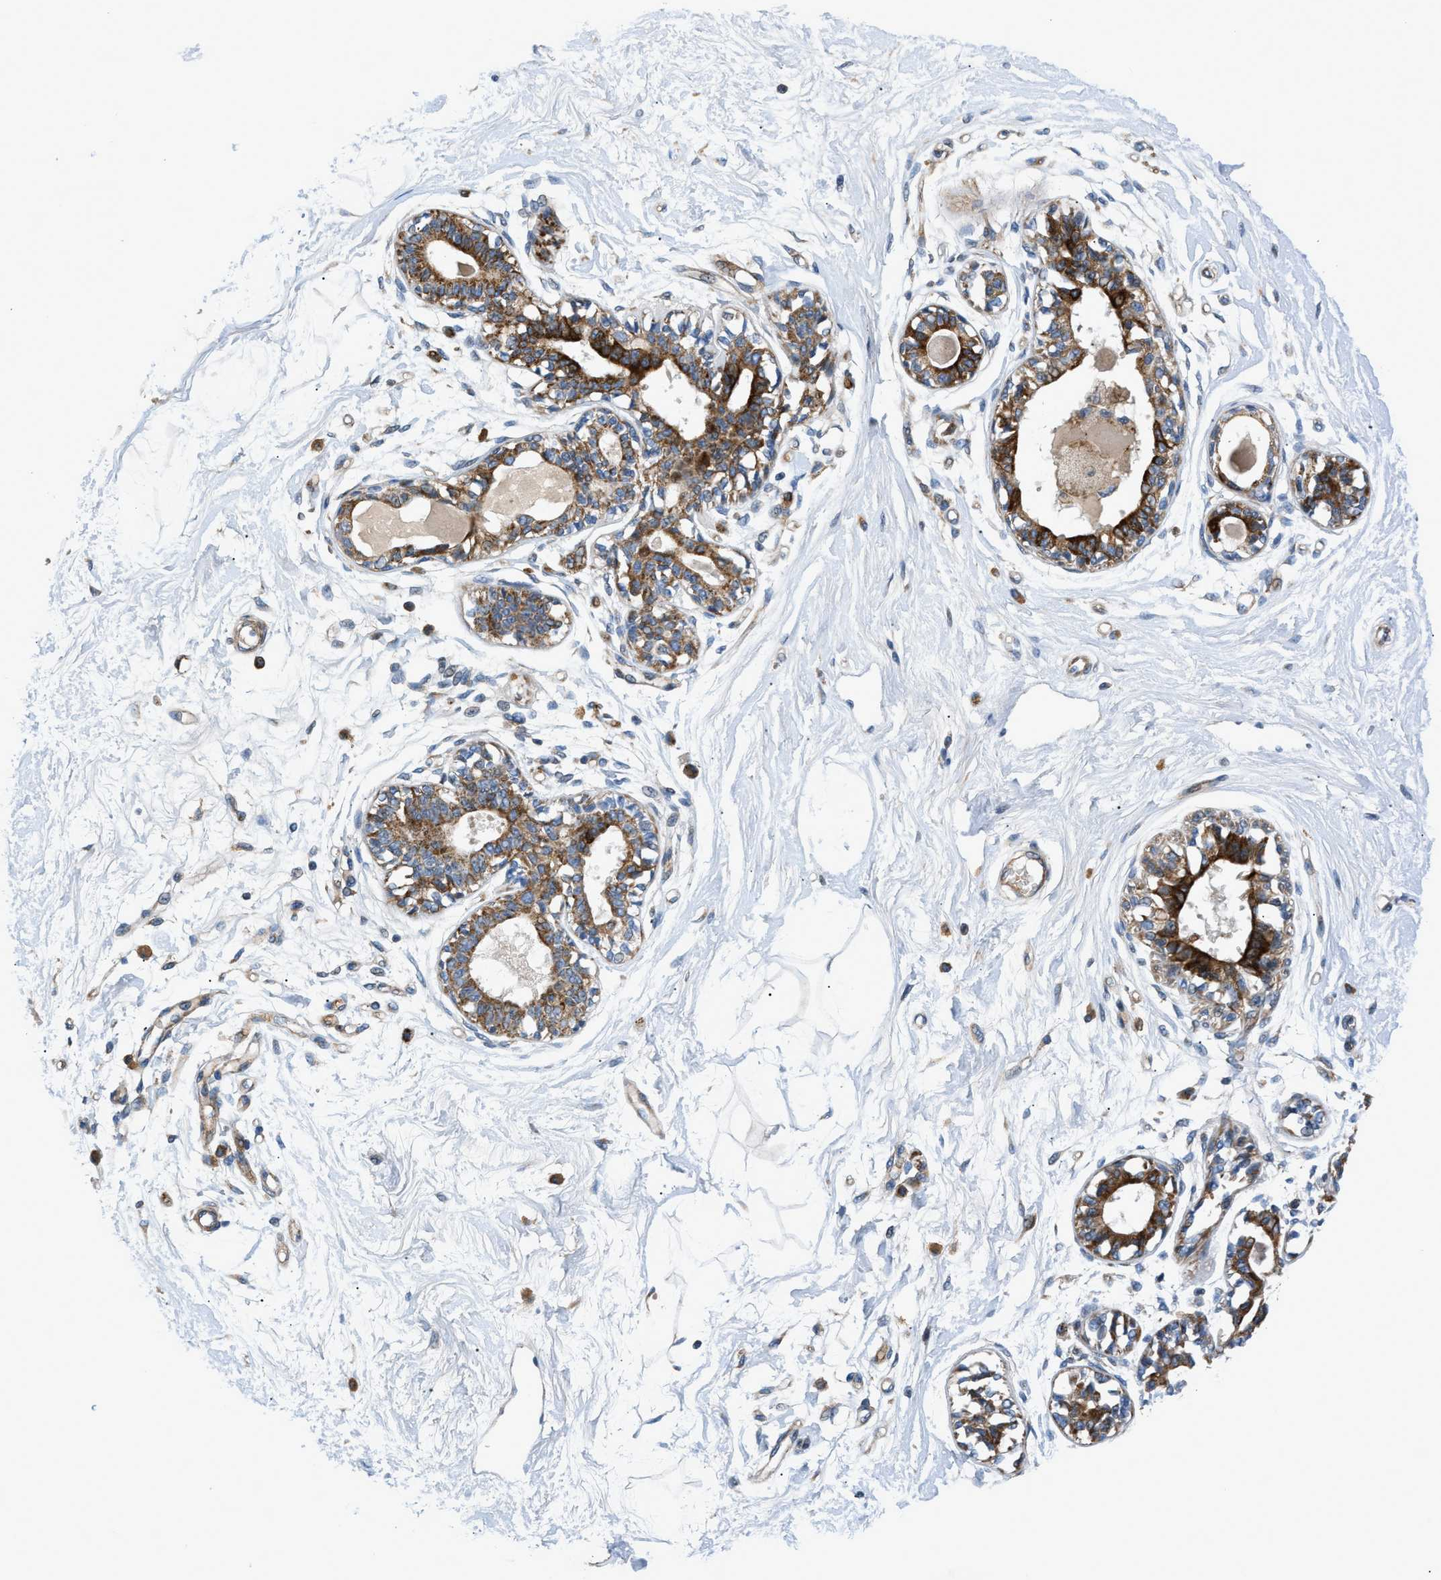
{"staining": {"intensity": "negative", "quantity": "none", "location": "none"}, "tissue": "breast", "cell_type": "Adipocytes", "image_type": "normal", "snomed": [{"axis": "morphology", "description": "Normal tissue, NOS"}, {"axis": "topography", "description": "Breast"}], "caption": "Image shows no significant protein staining in adipocytes of unremarkable breast.", "gene": "DHODH", "patient": {"sex": "female", "age": 45}}